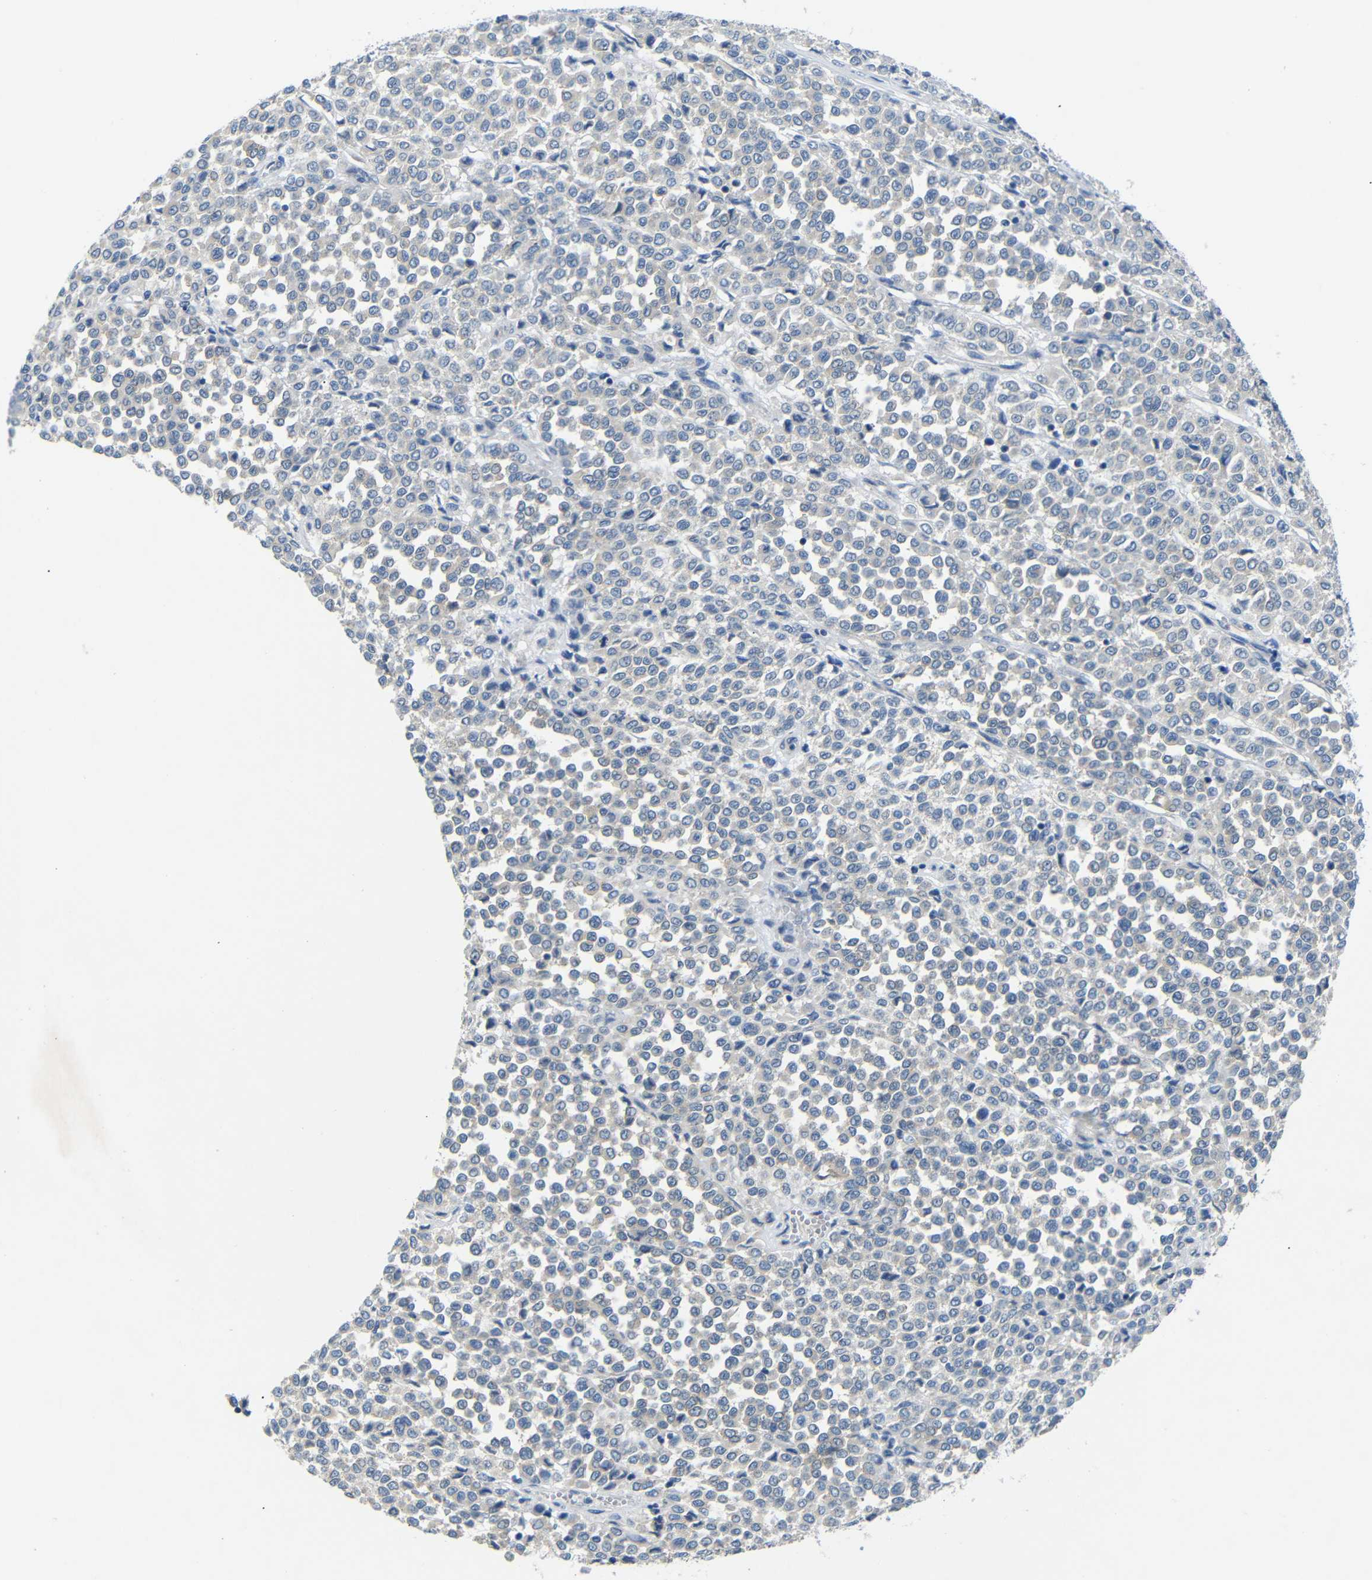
{"staining": {"intensity": "weak", "quantity": "<25%", "location": "cytoplasmic/membranous"}, "tissue": "melanoma", "cell_type": "Tumor cells", "image_type": "cancer", "snomed": [{"axis": "morphology", "description": "Malignant melanoma, Metastatic site"}, {"axis": "topography", "description": "Pancreas"}], "caption": "Immunohistochemistry (IHC) image of human melanoma stained for a protein (brown), which demonstrates no expression in tumor cells. Brightfield microscopy of immunohistochemistry stained with DAB (brown) and hematoxylin (blue), captured at high magnification.", "gene": "DCP1A", "patient": {"sex": "female", "age": 30}}